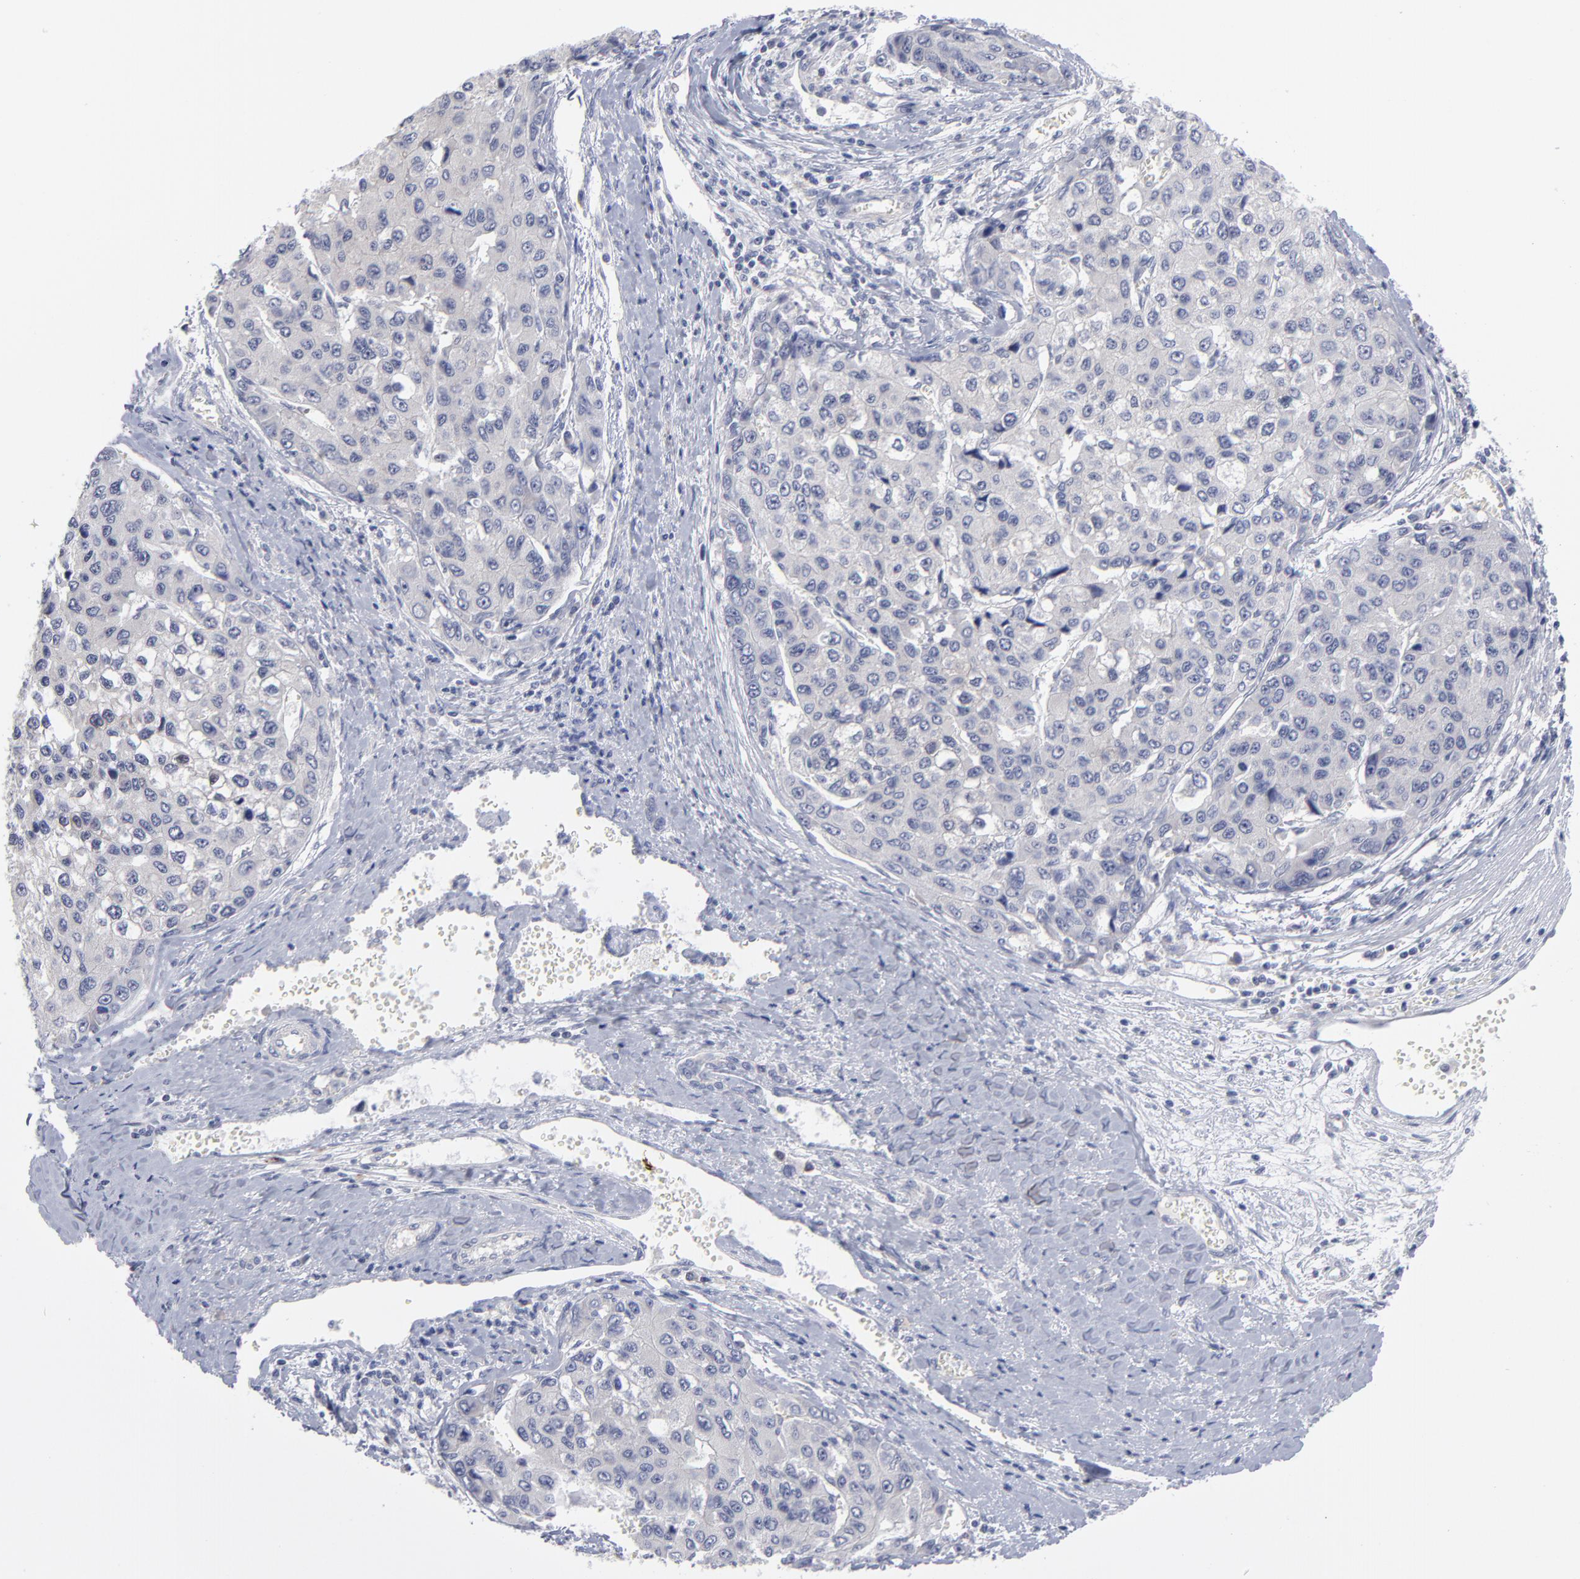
{"staining": {"intensity": "negative", "quantity": "none", "location": "none"}, "tissue": "liver cancer", "cell_type": "Tumor cells", "image_type": "cancer", "snomed": [{"axis": "morphology", "description": "Carcinoma, Hepatocellular, NOS"}, {"axis": "topography", "description": "Liver"}], "caption": "IHC of human liver hepatocellular carcinoma displays no positivity in tumor cells.", "gene": "RPS24", "patient": {"sex": "female", "age": 66}}